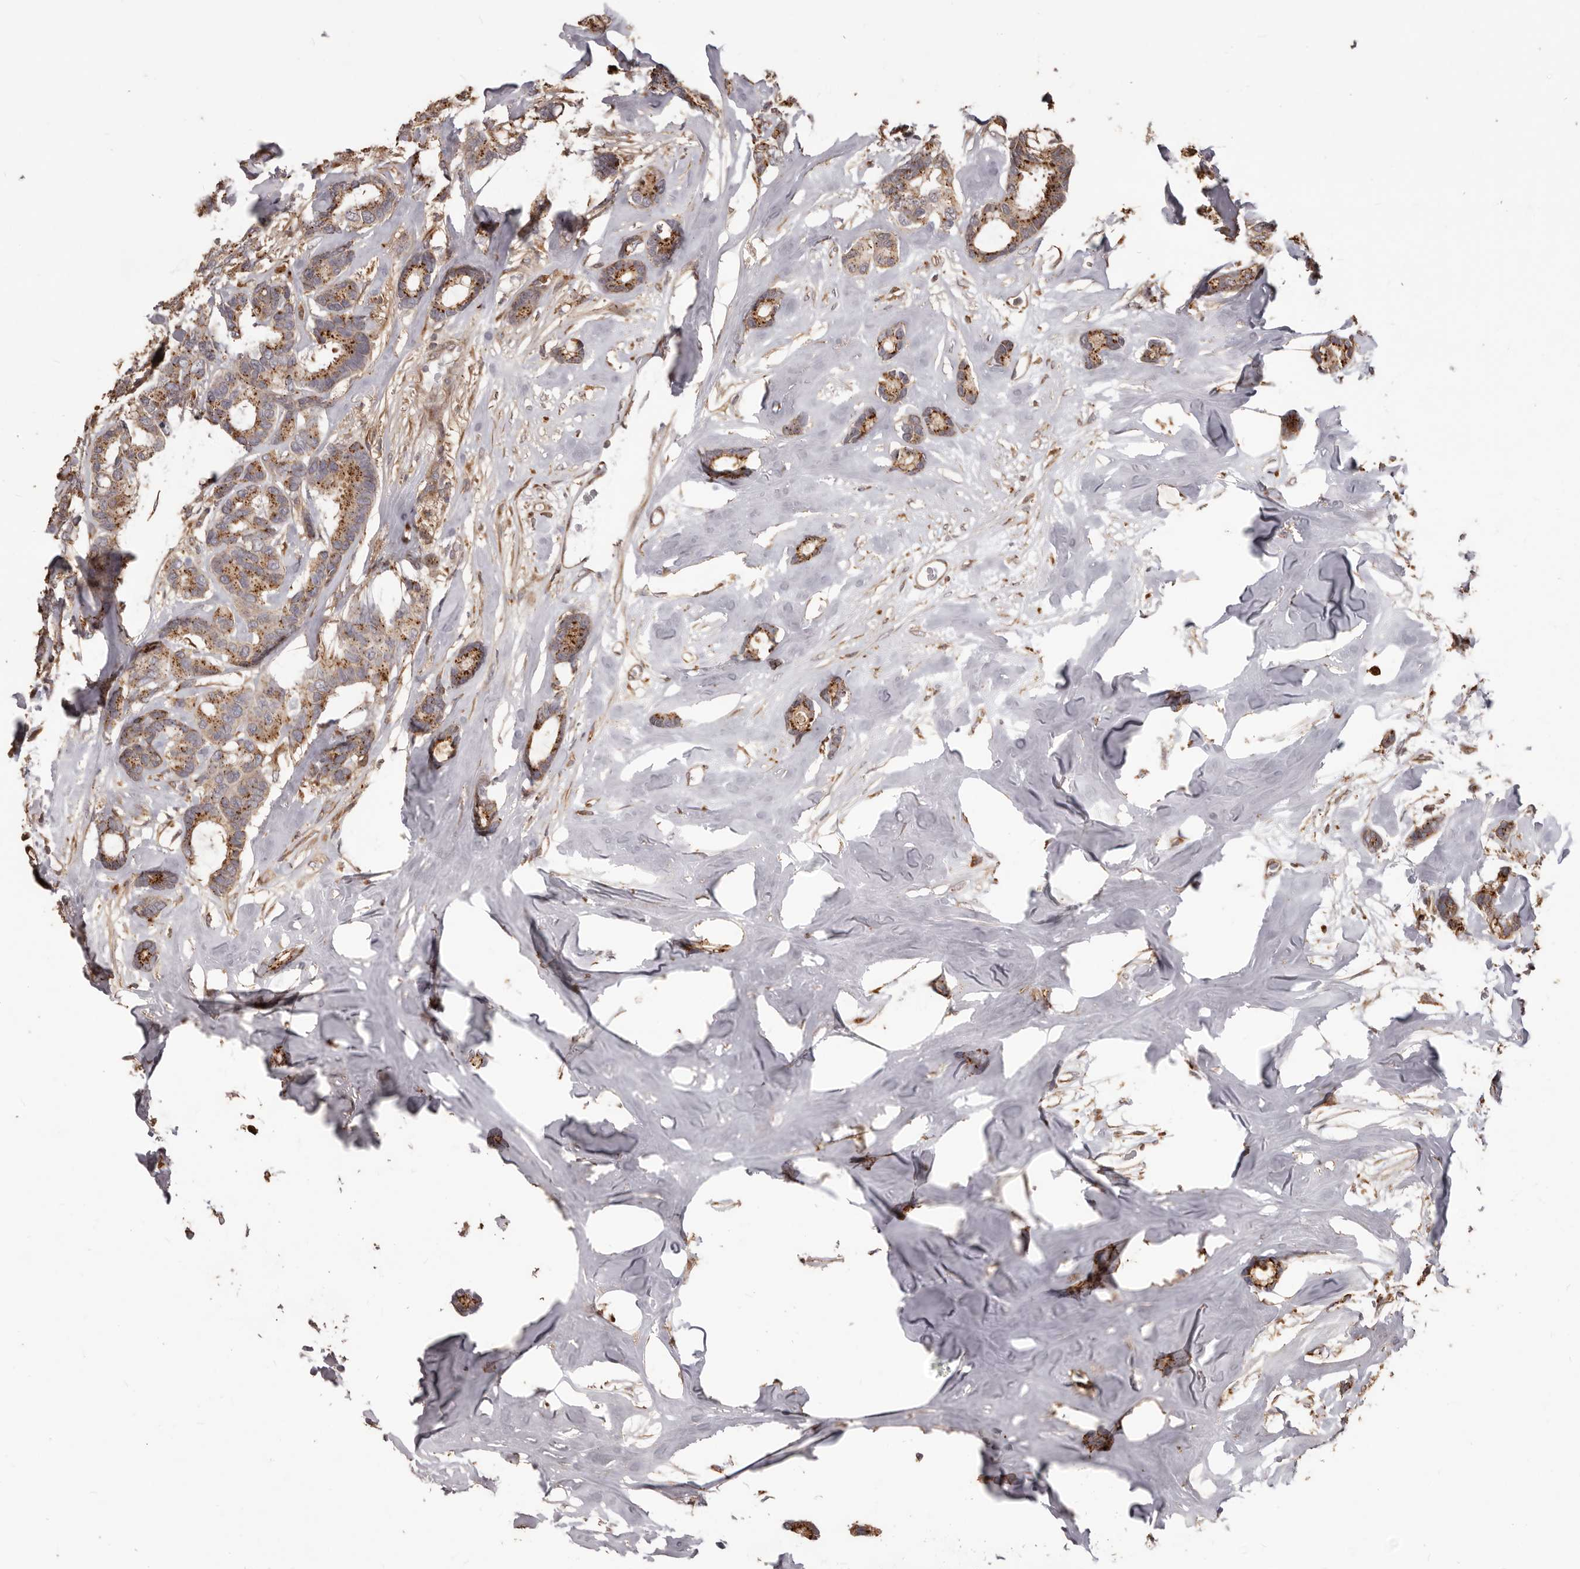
{"staining": {"intensity": "moderate", "quantity": ">75%", "location": "cytoplasmic/membranous"}, "tissue": "breast cancer", "cell_type": "Tumor cells", "image_type": "cancer", "snomed": [{"axis": "morphology", "description": "Duct carcinoma"}, {"axis": "topography", "description": "Breast"}], "caption": "IHC of infiltrating ductal carcinoma (breast) shows medium levels of moderate cytoplasmic/membranous positivity in about >75% of tumor cells. (DAB (3,3'-diaminobenzidine) IHC, brown staining for protein, blue staining for nuclei).", "gene": "MTO1", "patient": {"sex": "female", "age": 87}}